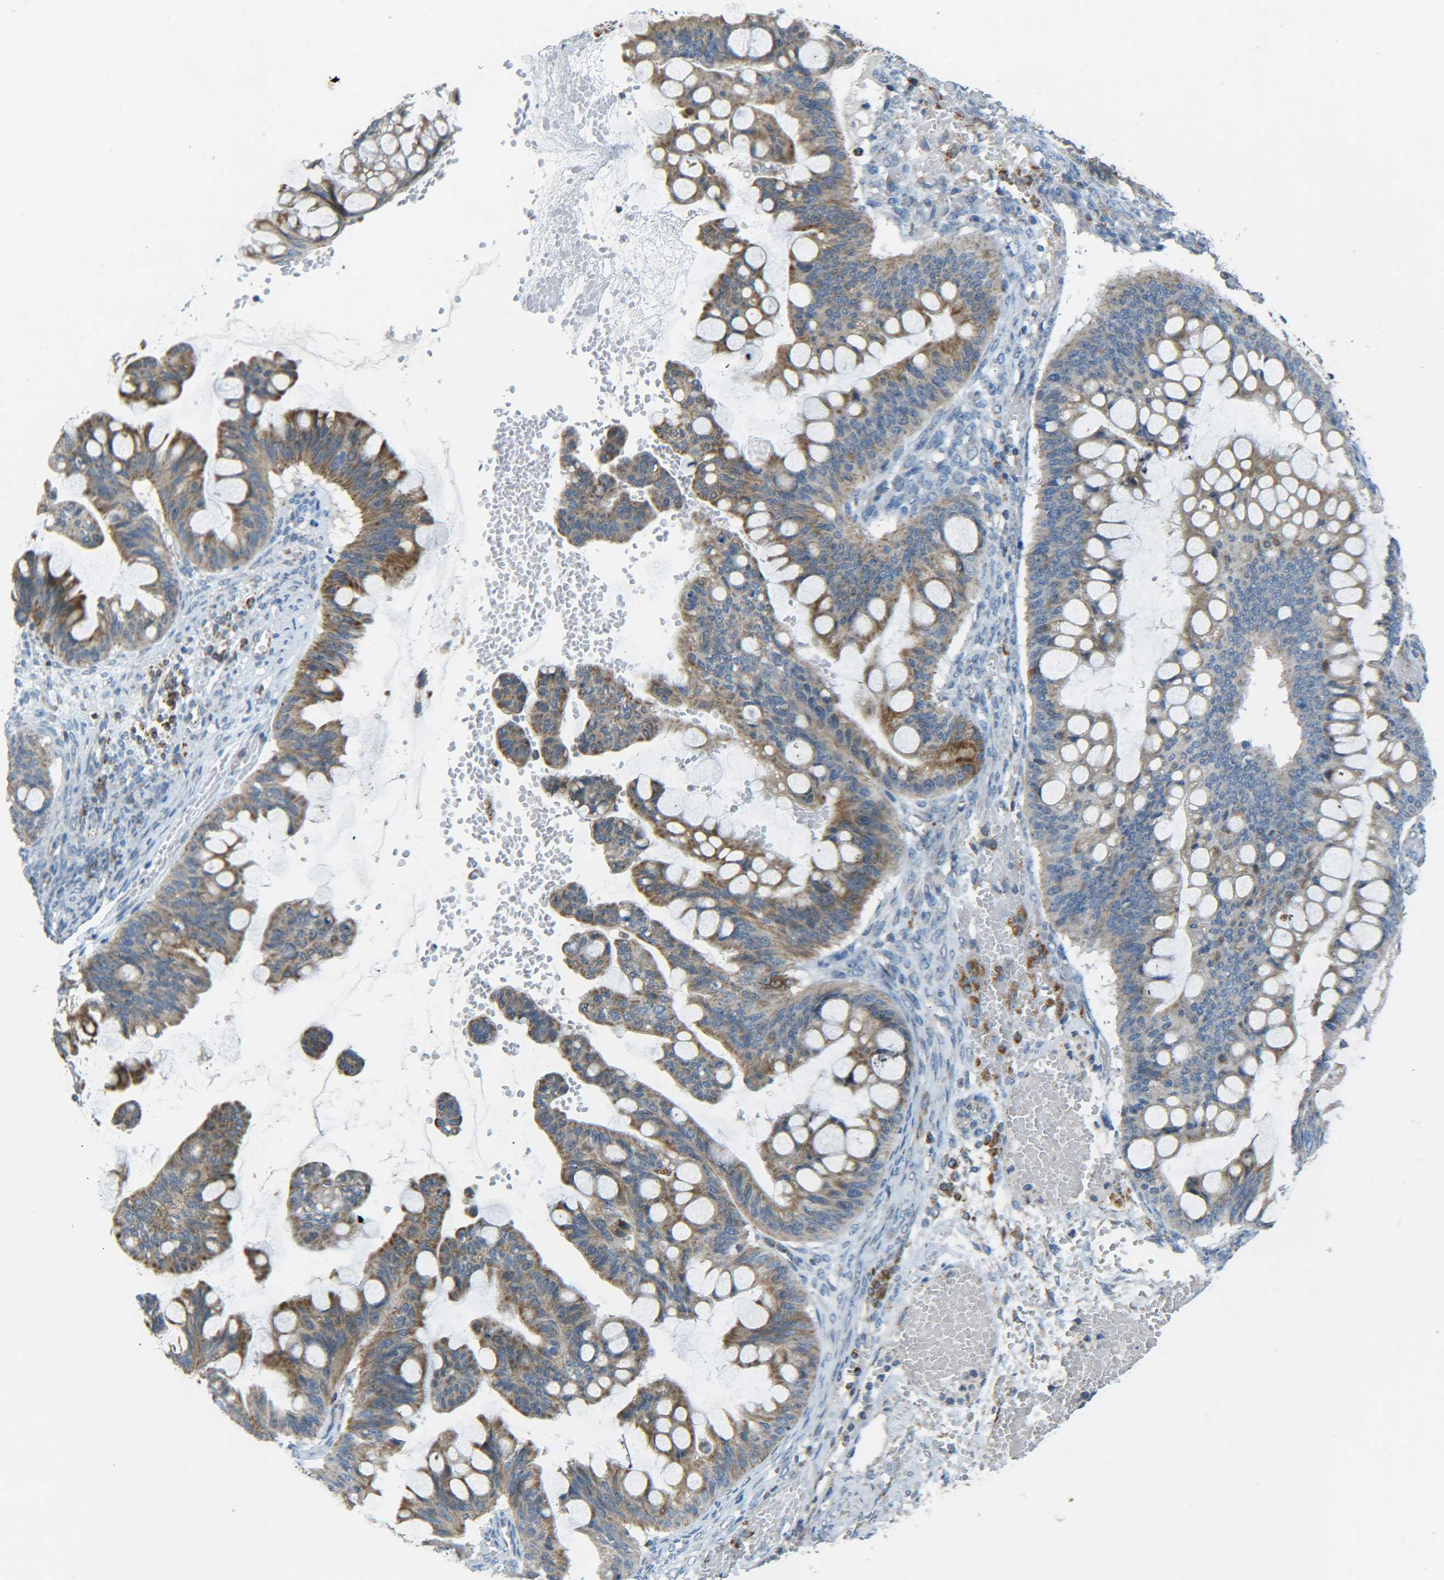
{"staining": {"intensity": "moderate", "quantity": ">75%", "location": "cytoplasmic/membranous"}, "tissue": "ovarian cancer", "cell_type": "Tumor cells", "image_type": "cancer", "snomed": [{"axis": "morphology", "description": "Cystadenocarcinoma, mucinous, NOS"}, {"axis": "topography", "description": "Ovary"}], "caption": "About >75% of tumor cells in ovarian cancer (mucinous cystadenocarcinoma) show moderate cytoplasmic/membranous protein positivity as visualized by brown immunohistochemical staining.", "gene": "CYB5R1", "patient": {"sex": "female", "age": 73}}